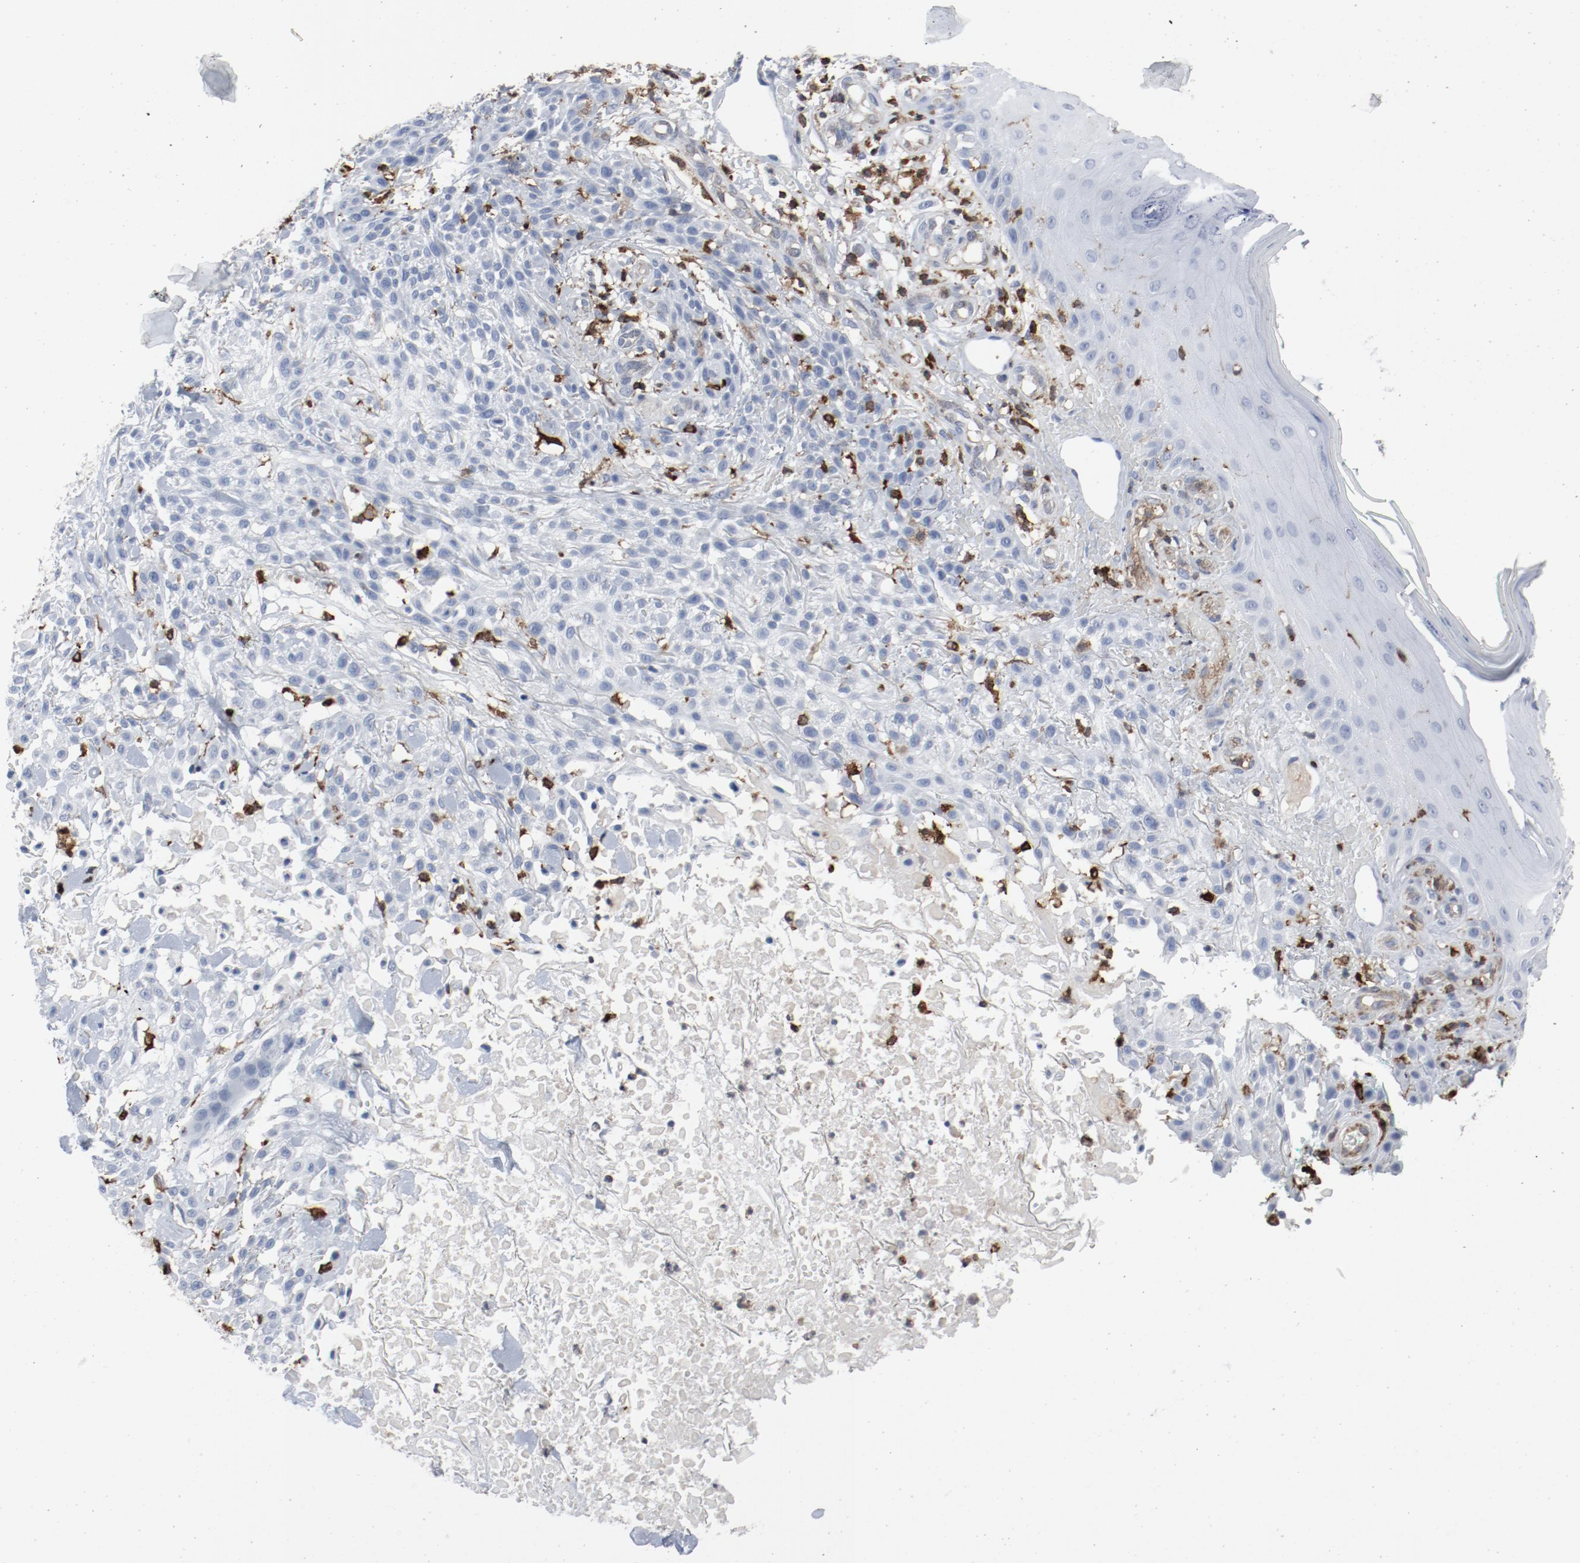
{"staining": {"intensity": "negative", "quantity": "none", "location": "none"}, "tissue": "skin cancer", "cell_type": "Tumor cells", "image_type": "cancer", "snomed": [{"axis": "morphology", "description": "Squamous cell carcinoma, NOS"}, {"axis": "topography", "description": "Skin"}], "caption": "This is a photomicrograph of IHC staining of skin squamous cell carcinoma, which shows no positivity in tumor cells. The staining is performed using DAB (3,3'-diaminobenzidine) brown chromogen with nuclei counter-stained in using hematoxylin.", "gene": "LCP2", "patient": {"sex": "female", "age": 42}}